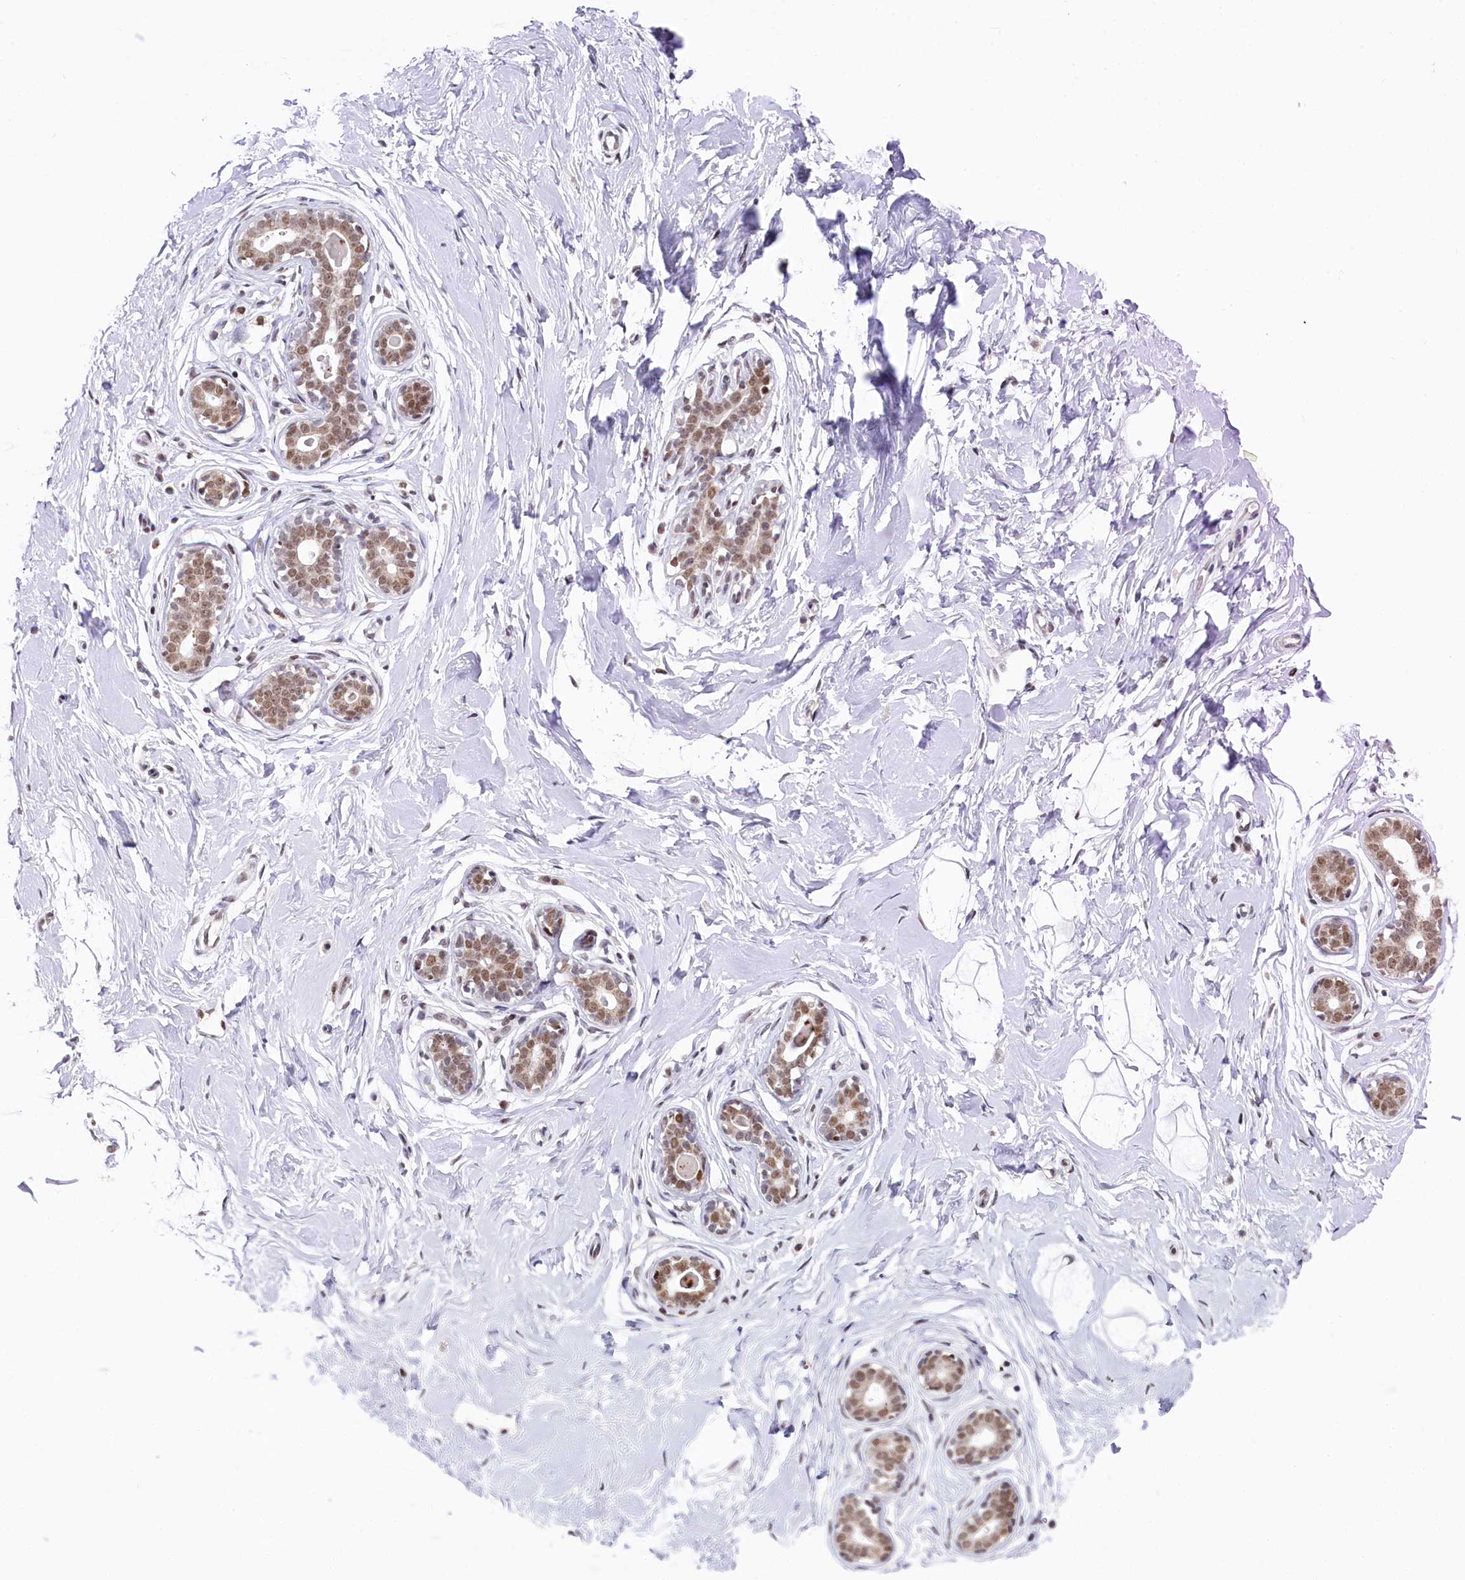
{"staining": {"intensity": "weak", "quantity": ">75%", "location": "nuclear"}, "tissue": "breast", "cell_type": "Adipocytes", "image_type": "normal", "snomed": [{"axis": "morphology", "description": "Normal tissue, NOS"}, {"axis": "morphology", "description": "Adenoma, NOS"}, {"axis": "topography", "description": "Breast"}], "caption": "A low amount of weak nuclear expression is present in approximately >75% of adipocytes in unremarkable breast. (DAB IHC with brightfield microscopy, high magnification).", "gene": "PPHLN1", "patient": {"sex": "female", "age": 23}}